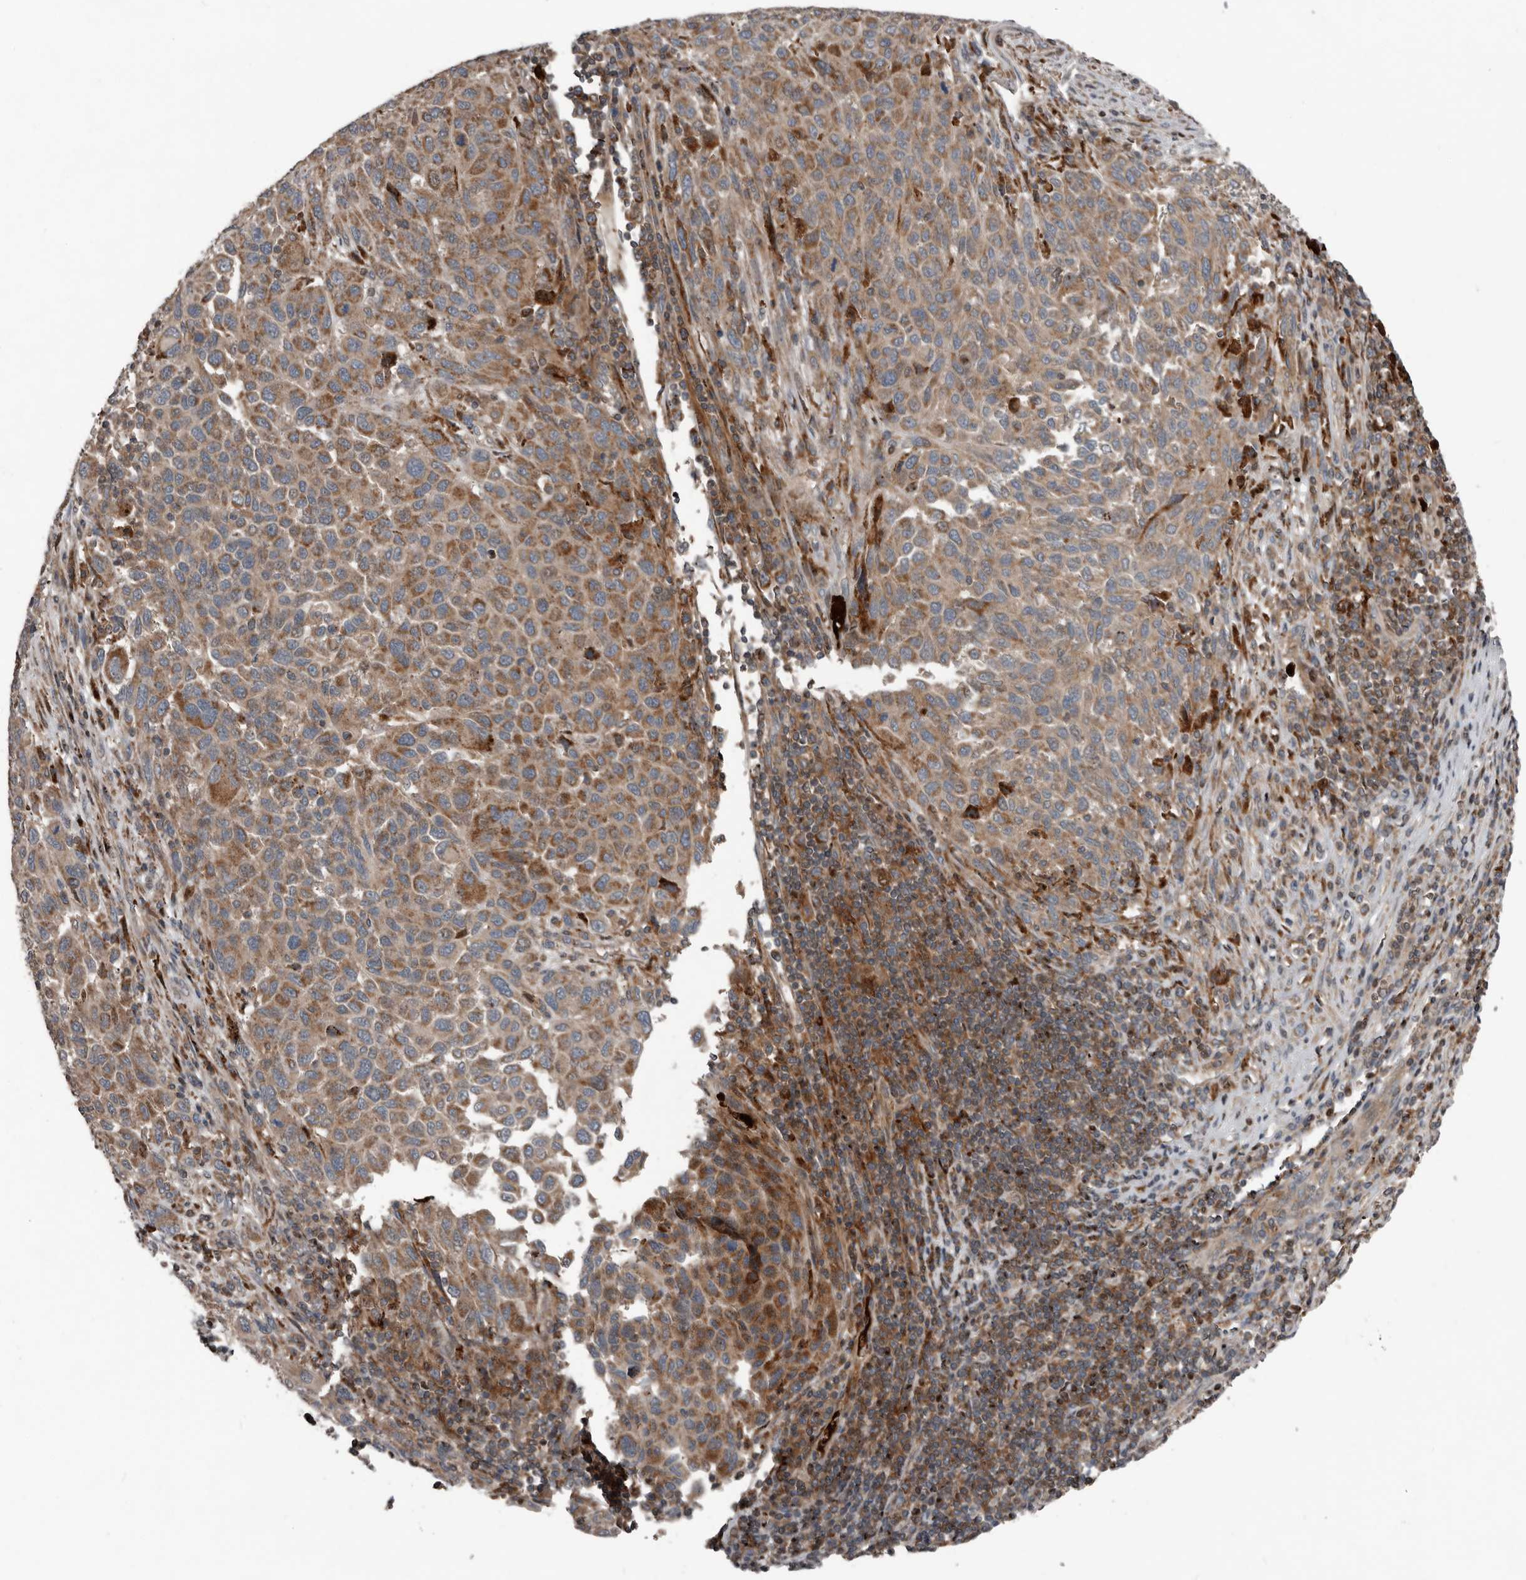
{"staining": {"intensity": "moderate", "quantity": "25%-75%", "location": "cytoplasmic/membranous"}, "tissue": "melanoma", "cell_type": "Tumor cells", "image_type": "cancer", "snomed": [{"axis": "morphology", "description": "Malignant melanoma, Metastatic site"}, {"axis": "topography", "description": "Lymph node"}], "caption": "Brown immunohistochemical staining in malignant melanoma (metastatic site) shows moderate cytoplasmic/membranous positivity in about 25%-75% of tumor cells.", "gene": "FBXO31", "patient": {"sex": "male", "age": 61}}